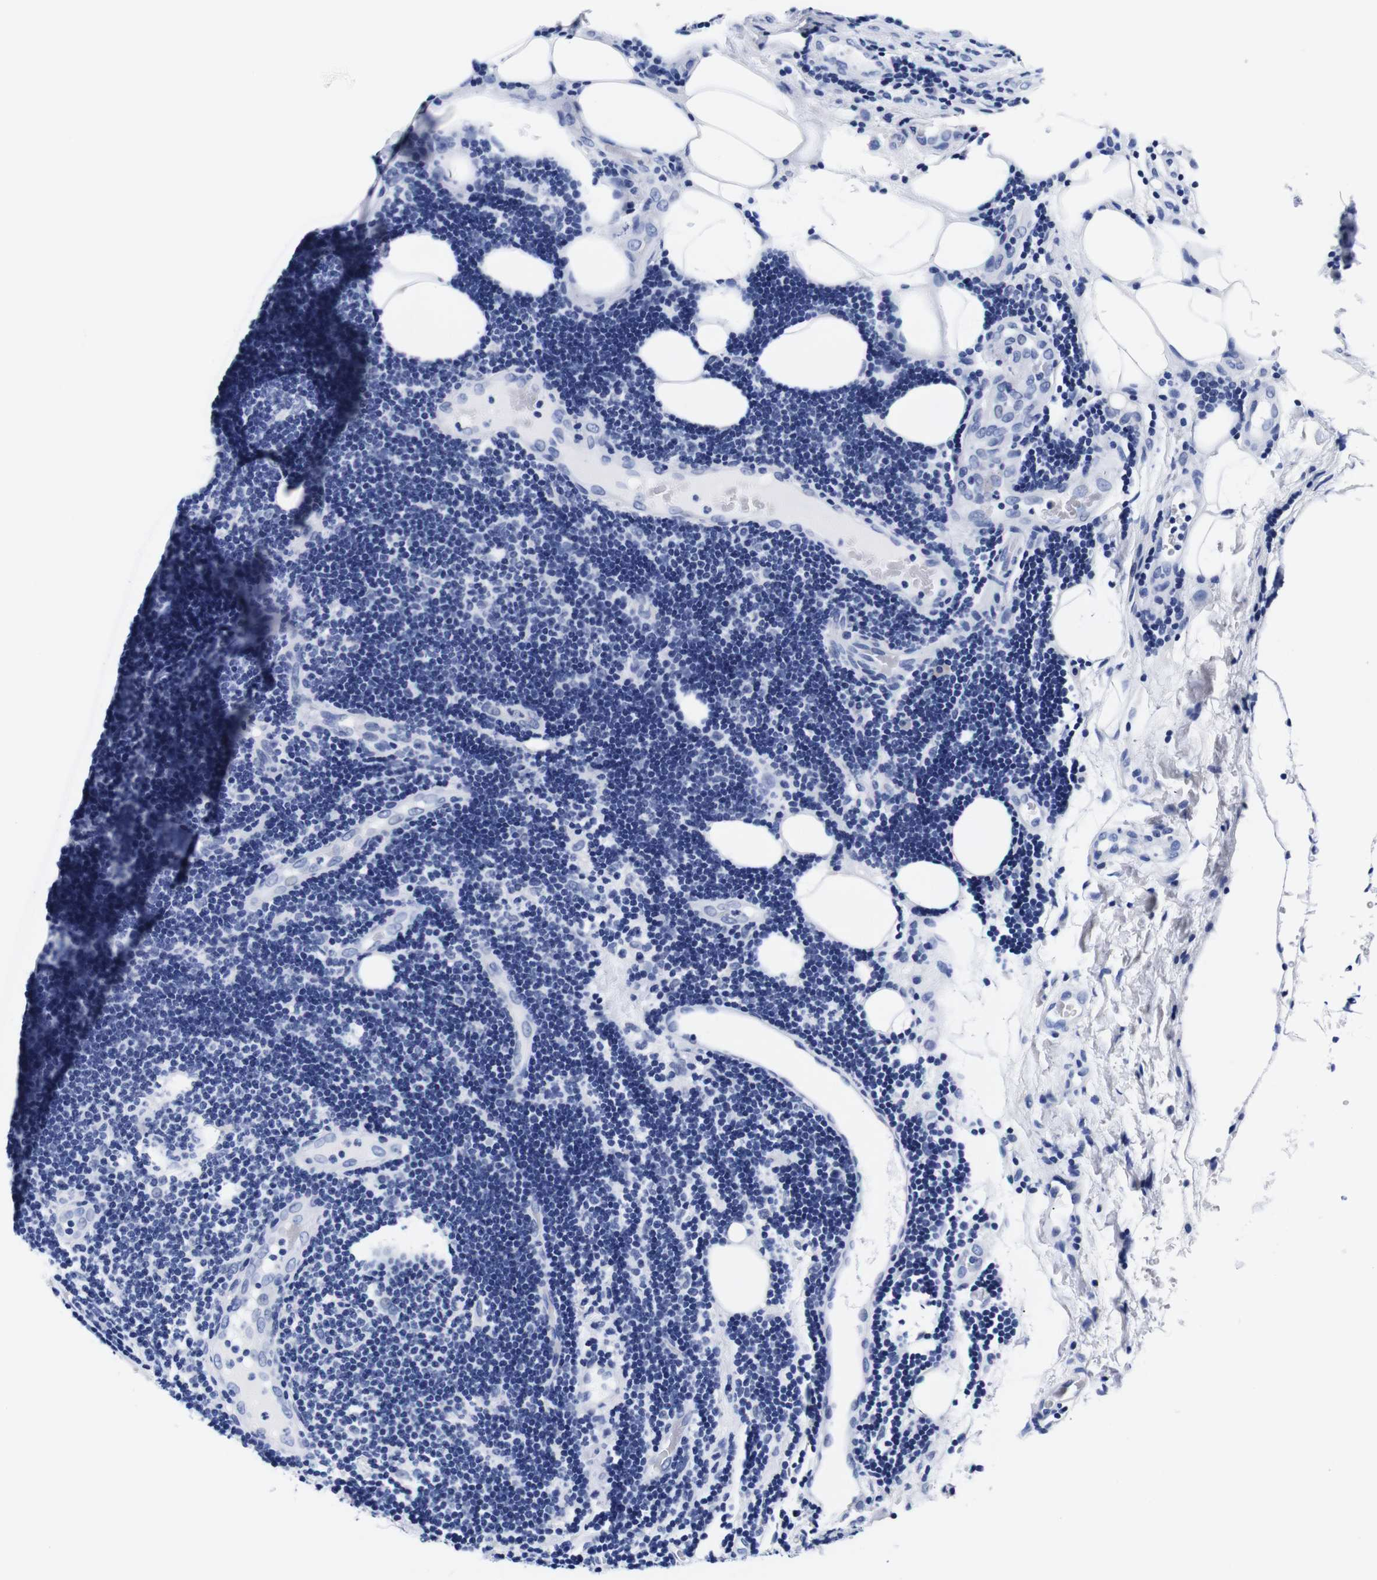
{"staining": {"intensity": "negative", "quantity": "none", "location": "none"}, "tissue": "lymphoma", "cell_type": "Tumor cells", "image_type": "cancer", "snomed": [{"axis": "morphology", "description": "Malignant lymphoma, non-Hodgkin's type, Low grade"}, {"axis": "topography", "description": "Lymph node"}], "caption": "Immunohistochemistry (IHC) of human lymphoma displays no staining in tumor cells.", "gene": "CLEC4G", "patient": {"sex": "male", "age": 83}}